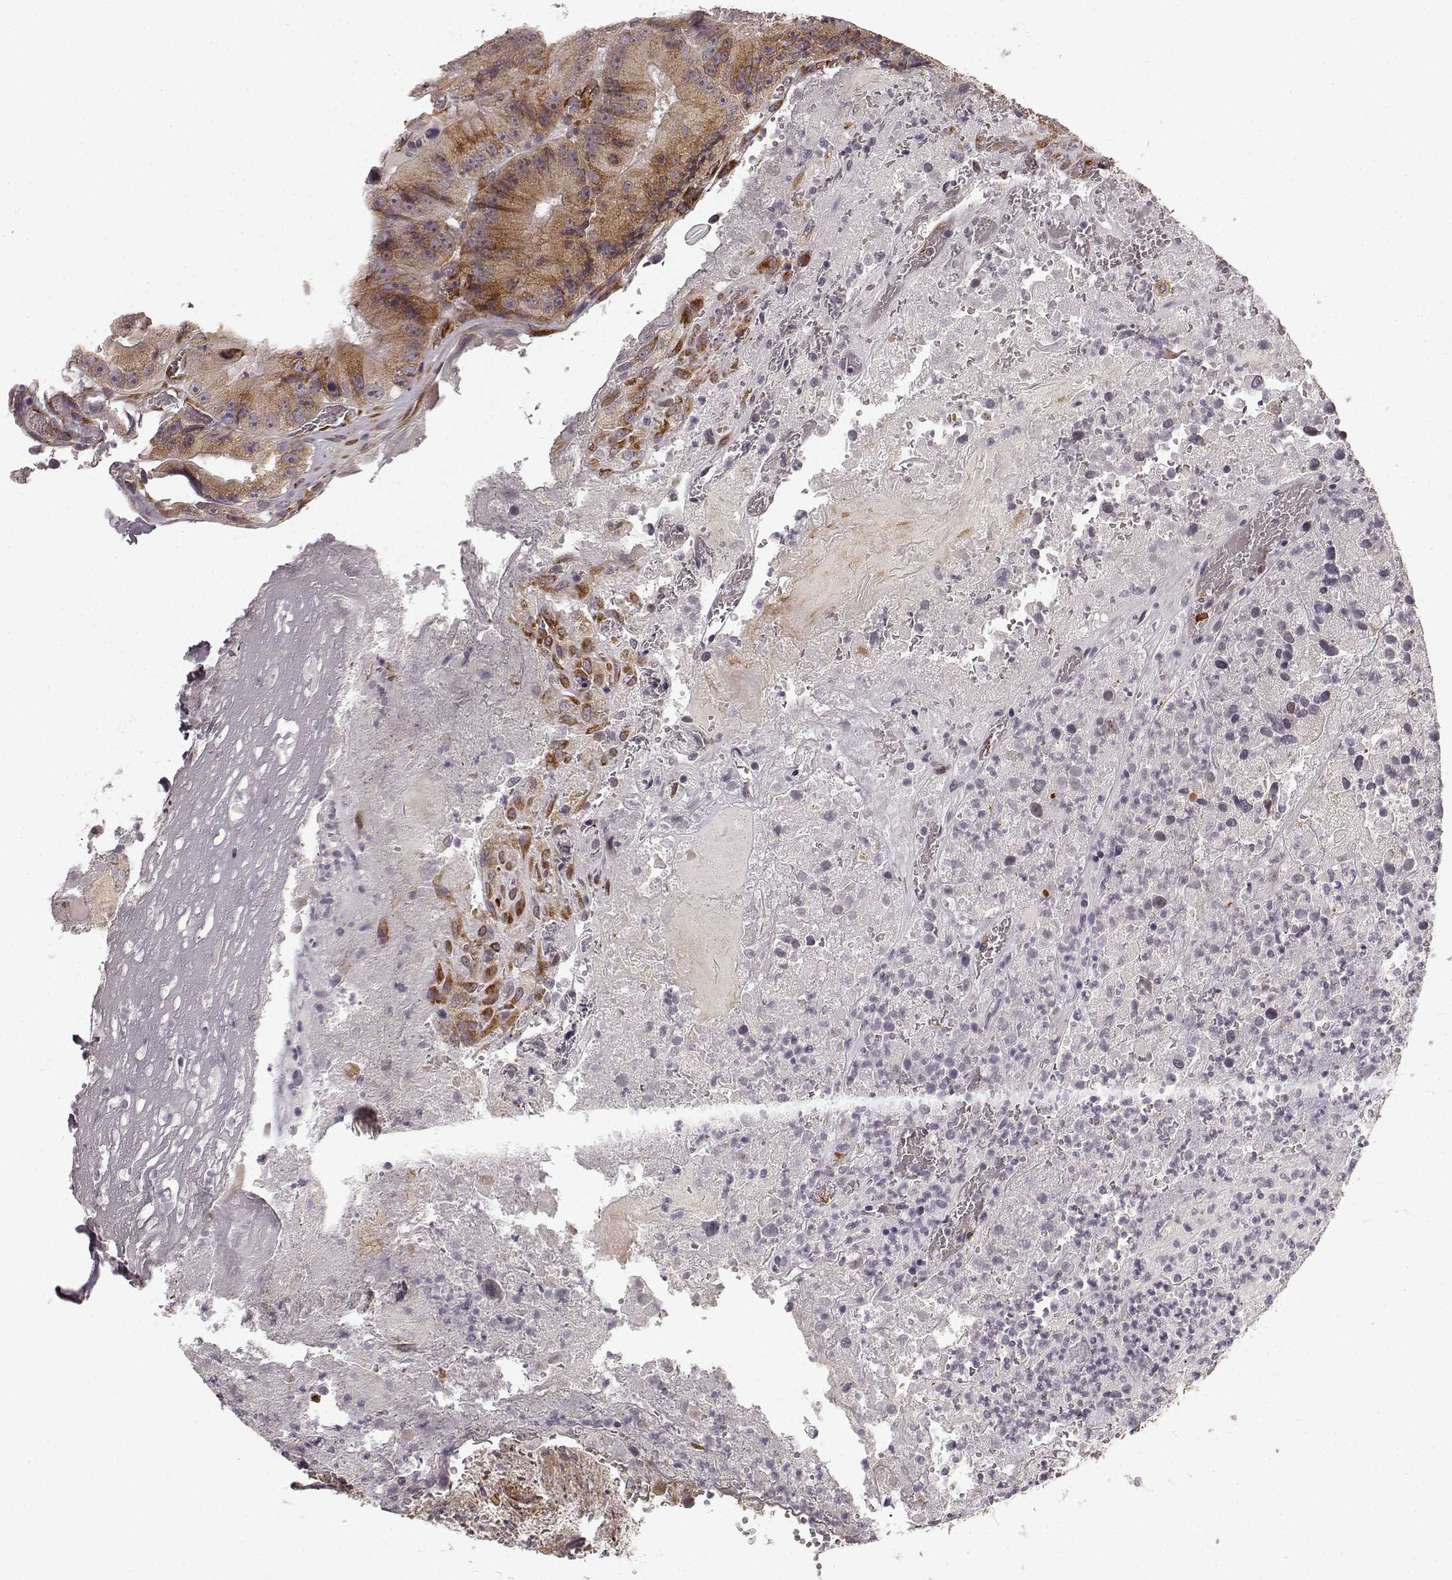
{"staining": {"intensity": "weak", "quantity": ">75%", "location": "cytoplasmic/membranous"}, "tissue": "colorectal cancer", "cell_type": "Tumor cells", "image_type": "cancer", "snomed": [{"axis": "morphology", "description": "Adenocarcinoma, NOS"}, {"axis": "topography", "description": "Colon"}], "caption": "An image of adenocarcinoma (colorectal) stained for a protein exhibits weak cytoplasmic/membranous brown staining in tumor cells.", "gene": "TMEM14A", "patient": {"sex": "female", "age": 86}}